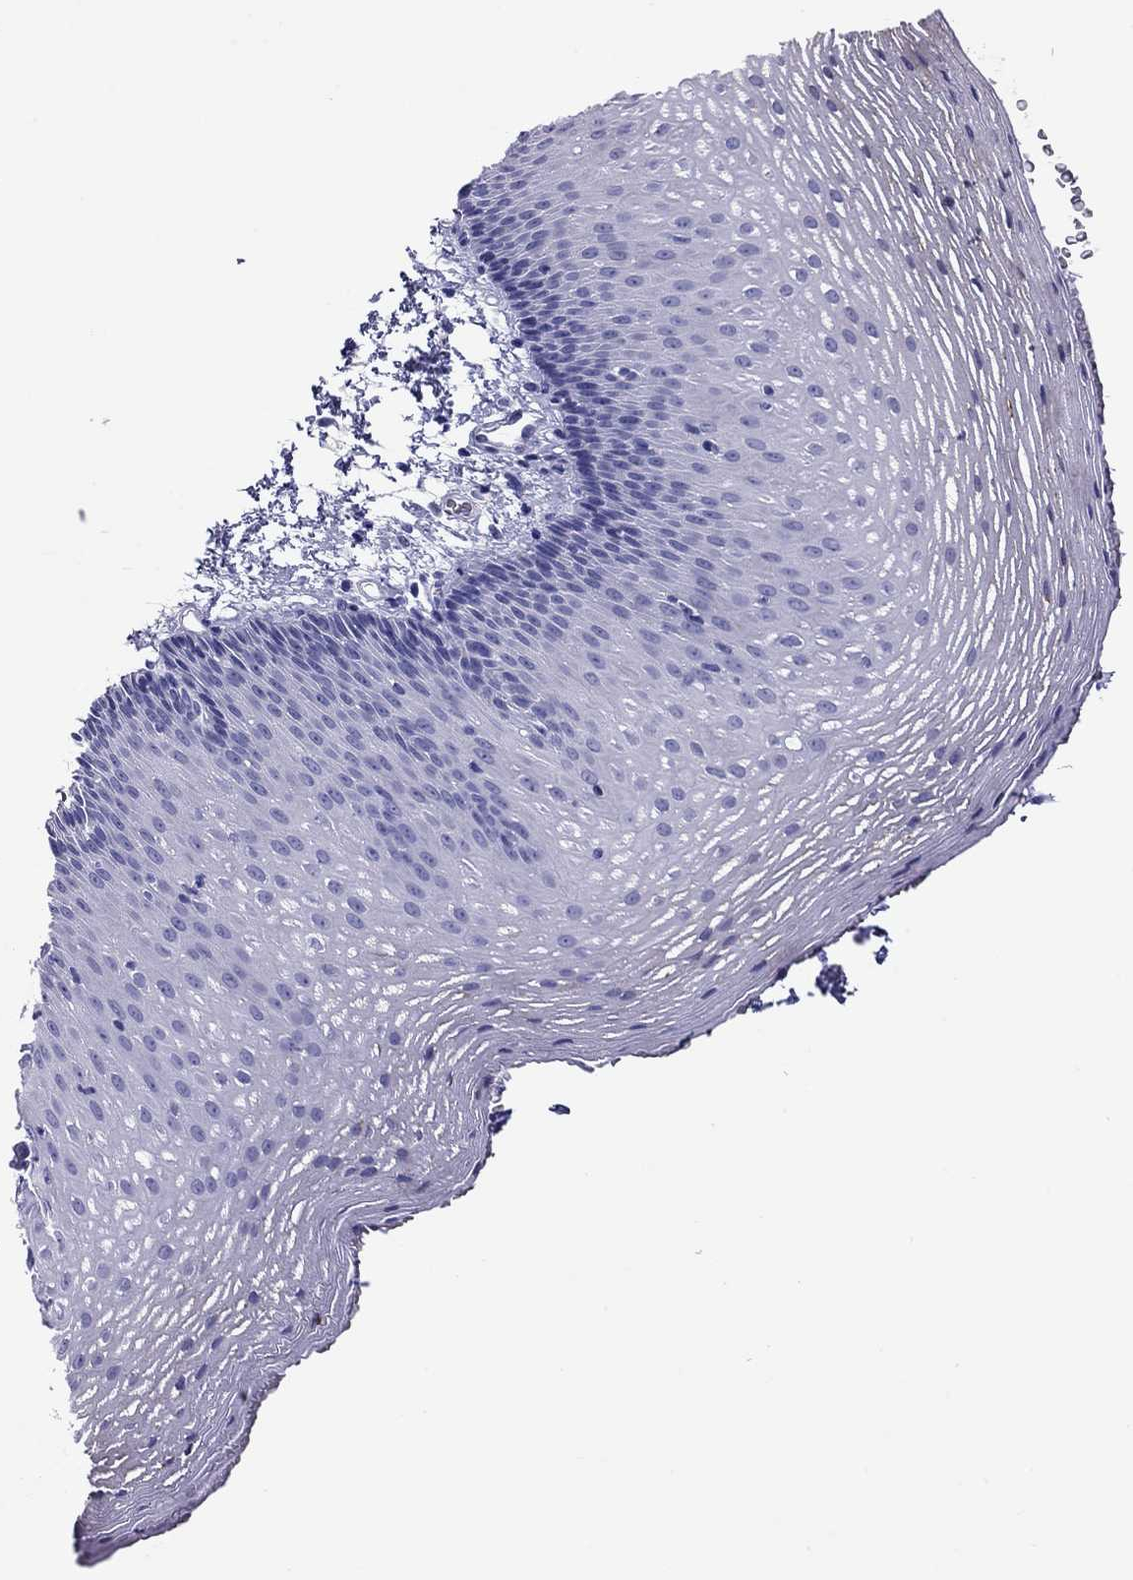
{"staining": {"intensity": "negative", "quantity": "none", "location": "none"}, "tissue": "esophagus", "cell_type": "Squamous epithelial cells", "image_type": "normal", "snomed": [{"axis": "morphology", "description": "Normal tissue, NOS"}, {"axis": "topography", "description": "Esophagus"}], "caption": "Esophagus stained for a protein using immunohistochemistry (IHC) demonstrates no staining squamous epithelial cells.", "gene": "PTPRN", "patient": {"sex": "male", "age": 76}}